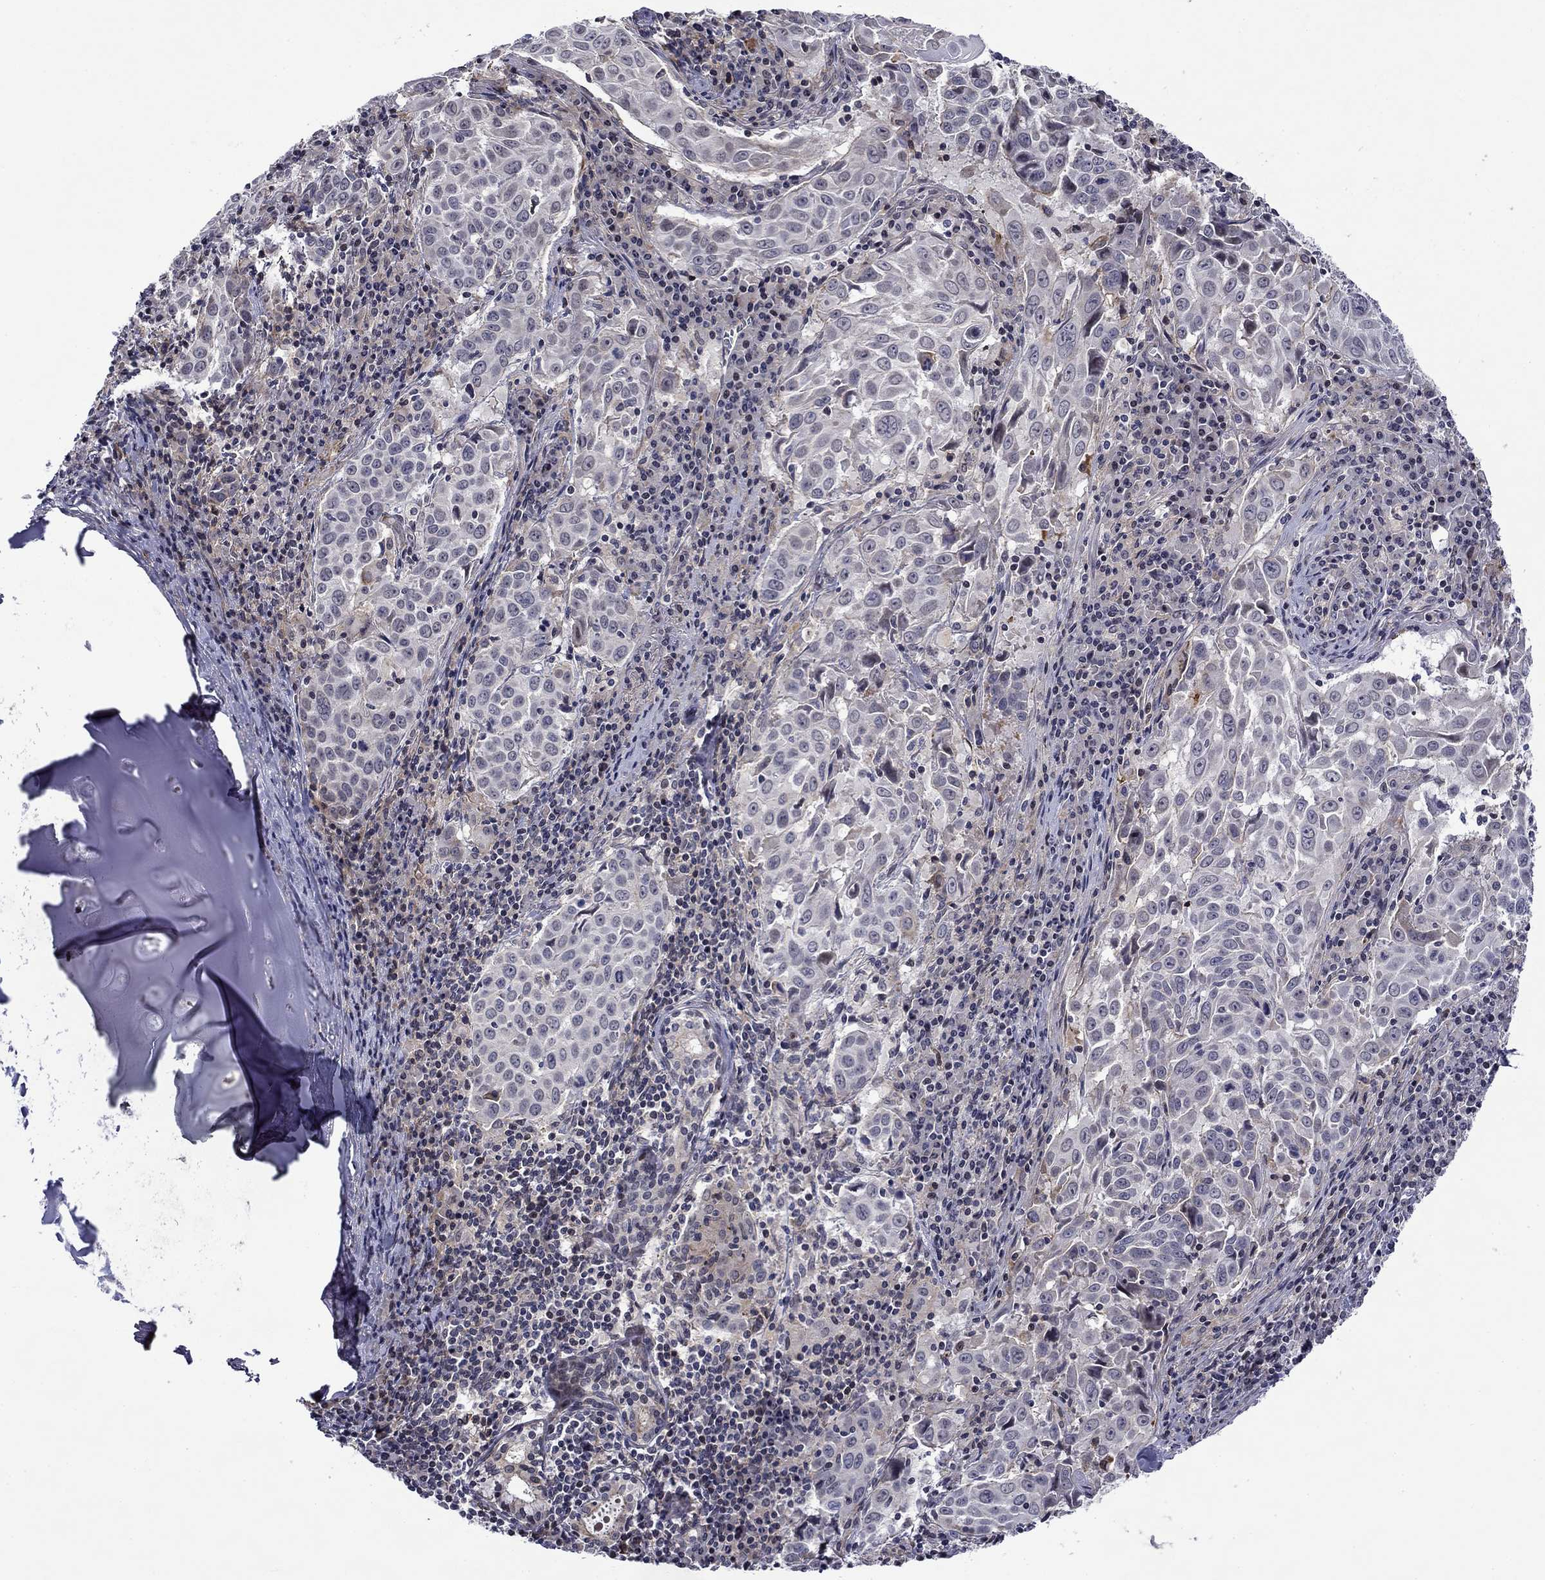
{"staining": {"intensity": "negative", "quantity": "none", "location": "none"}, "tissue": "lung cancer", "cell_type": "Tumor cells", "image_type": "cancer", "snomed": [{"axis": "morphology", "description": "Squamous cell carcinoma, NOS"}, {"axis": "topography", "description": "Lung"}], "caption": "A photomicrograph of human lung cancer is negative for staining in tumor cells.", "gene": "B3GAT1", "patient": {"sex": "male", "age": 57}}